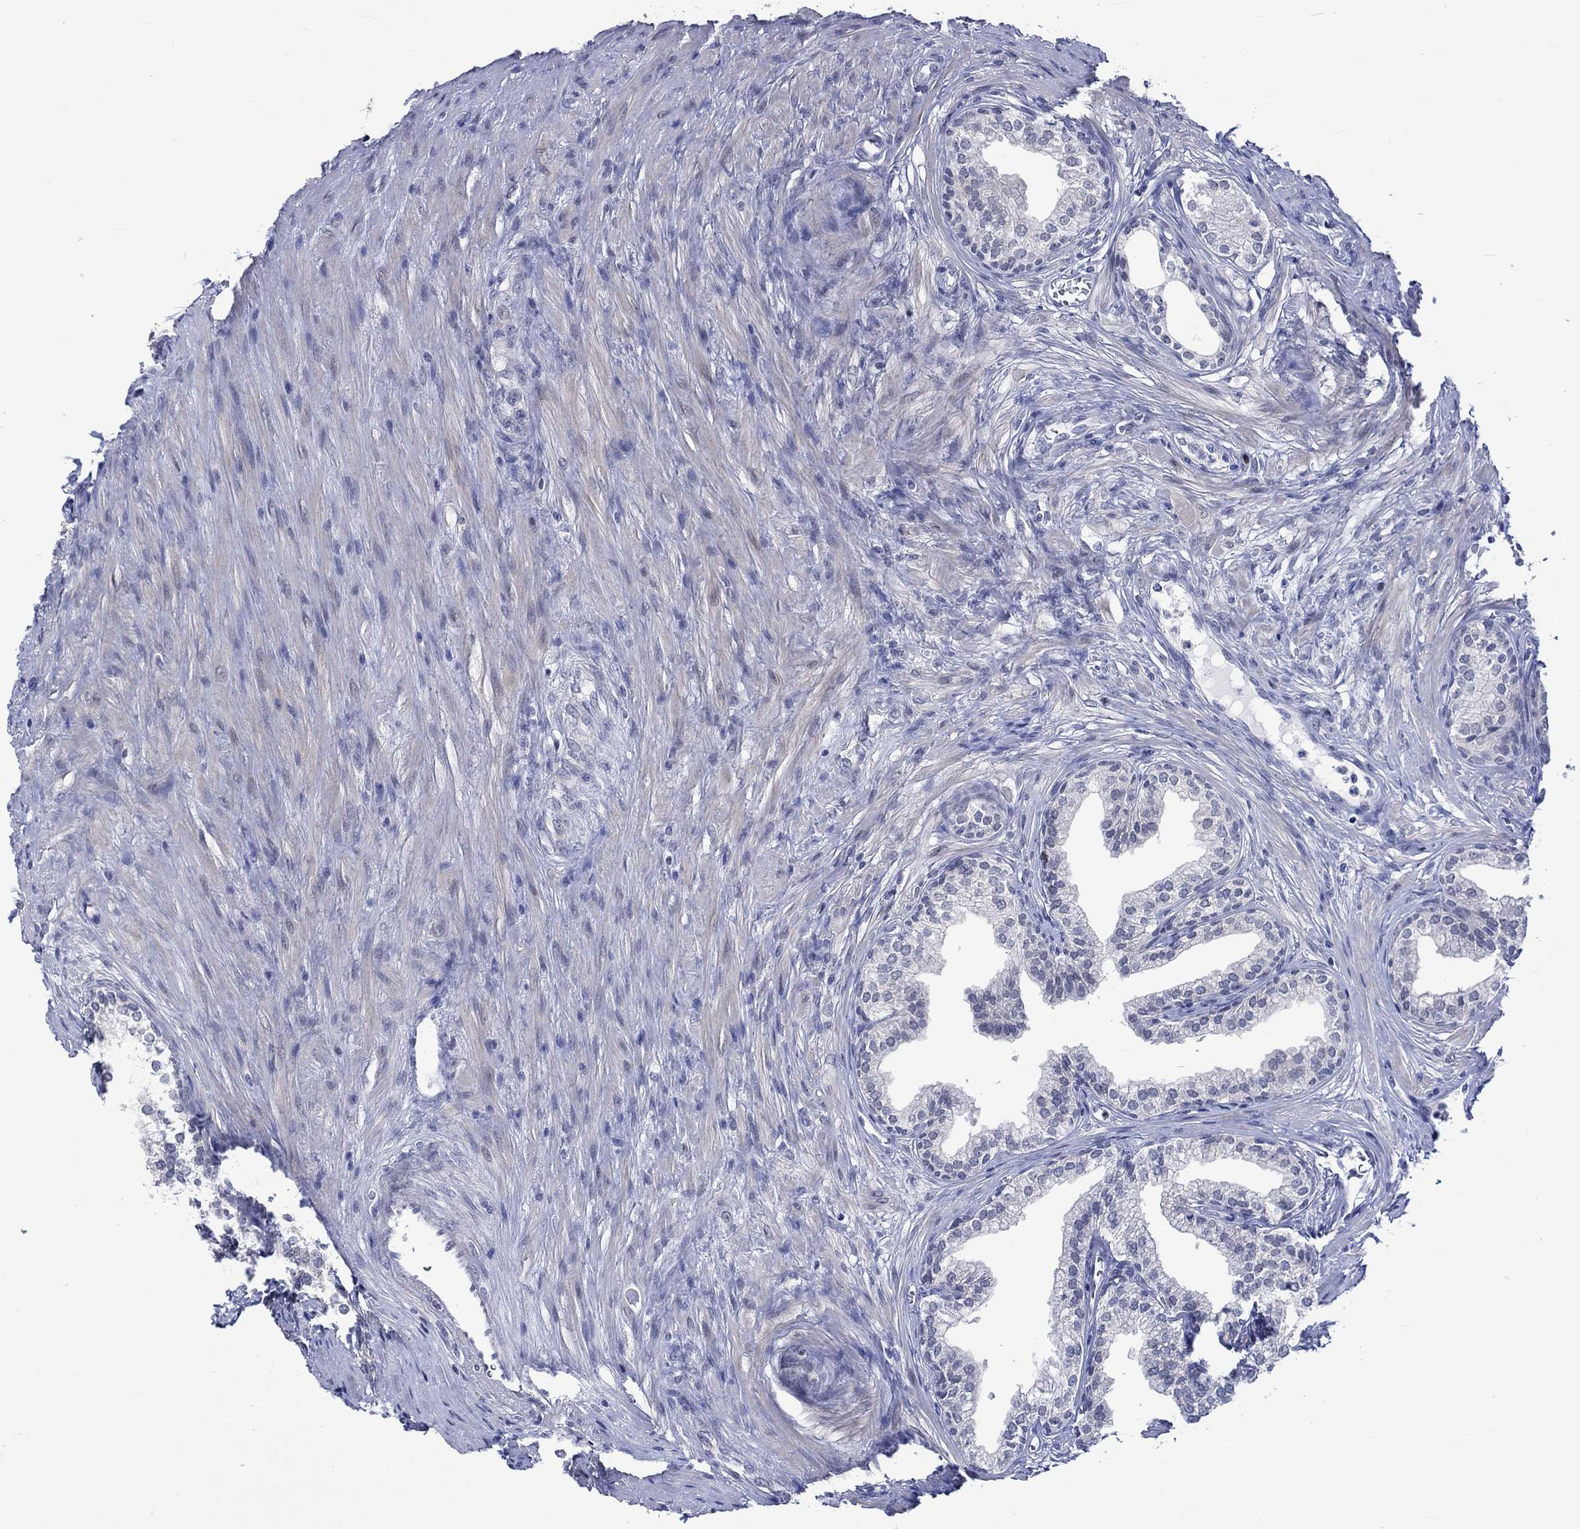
{"staining": {"intensity": "negative", "quantity": "none", "location": "none"}, "tissue": "prostate", "cell_type": "Glandular cells", "image_type": "normal", "snomed": [{"axis": "morphology", "description": "Normal tissue, NOS"}, {"axis": "topography", "description": "Prostate"}], "caption": "Glandular cells show no significant expression in normal prostate. Brightfield microscopy of immunohistochemistry stained with DAB (3,3'-diaminobenzidine) (brown) and hematoxylin (blue), captured at high magnification.", "gene": "E2F8", "patient": {"sex": "male", "age": 65}}